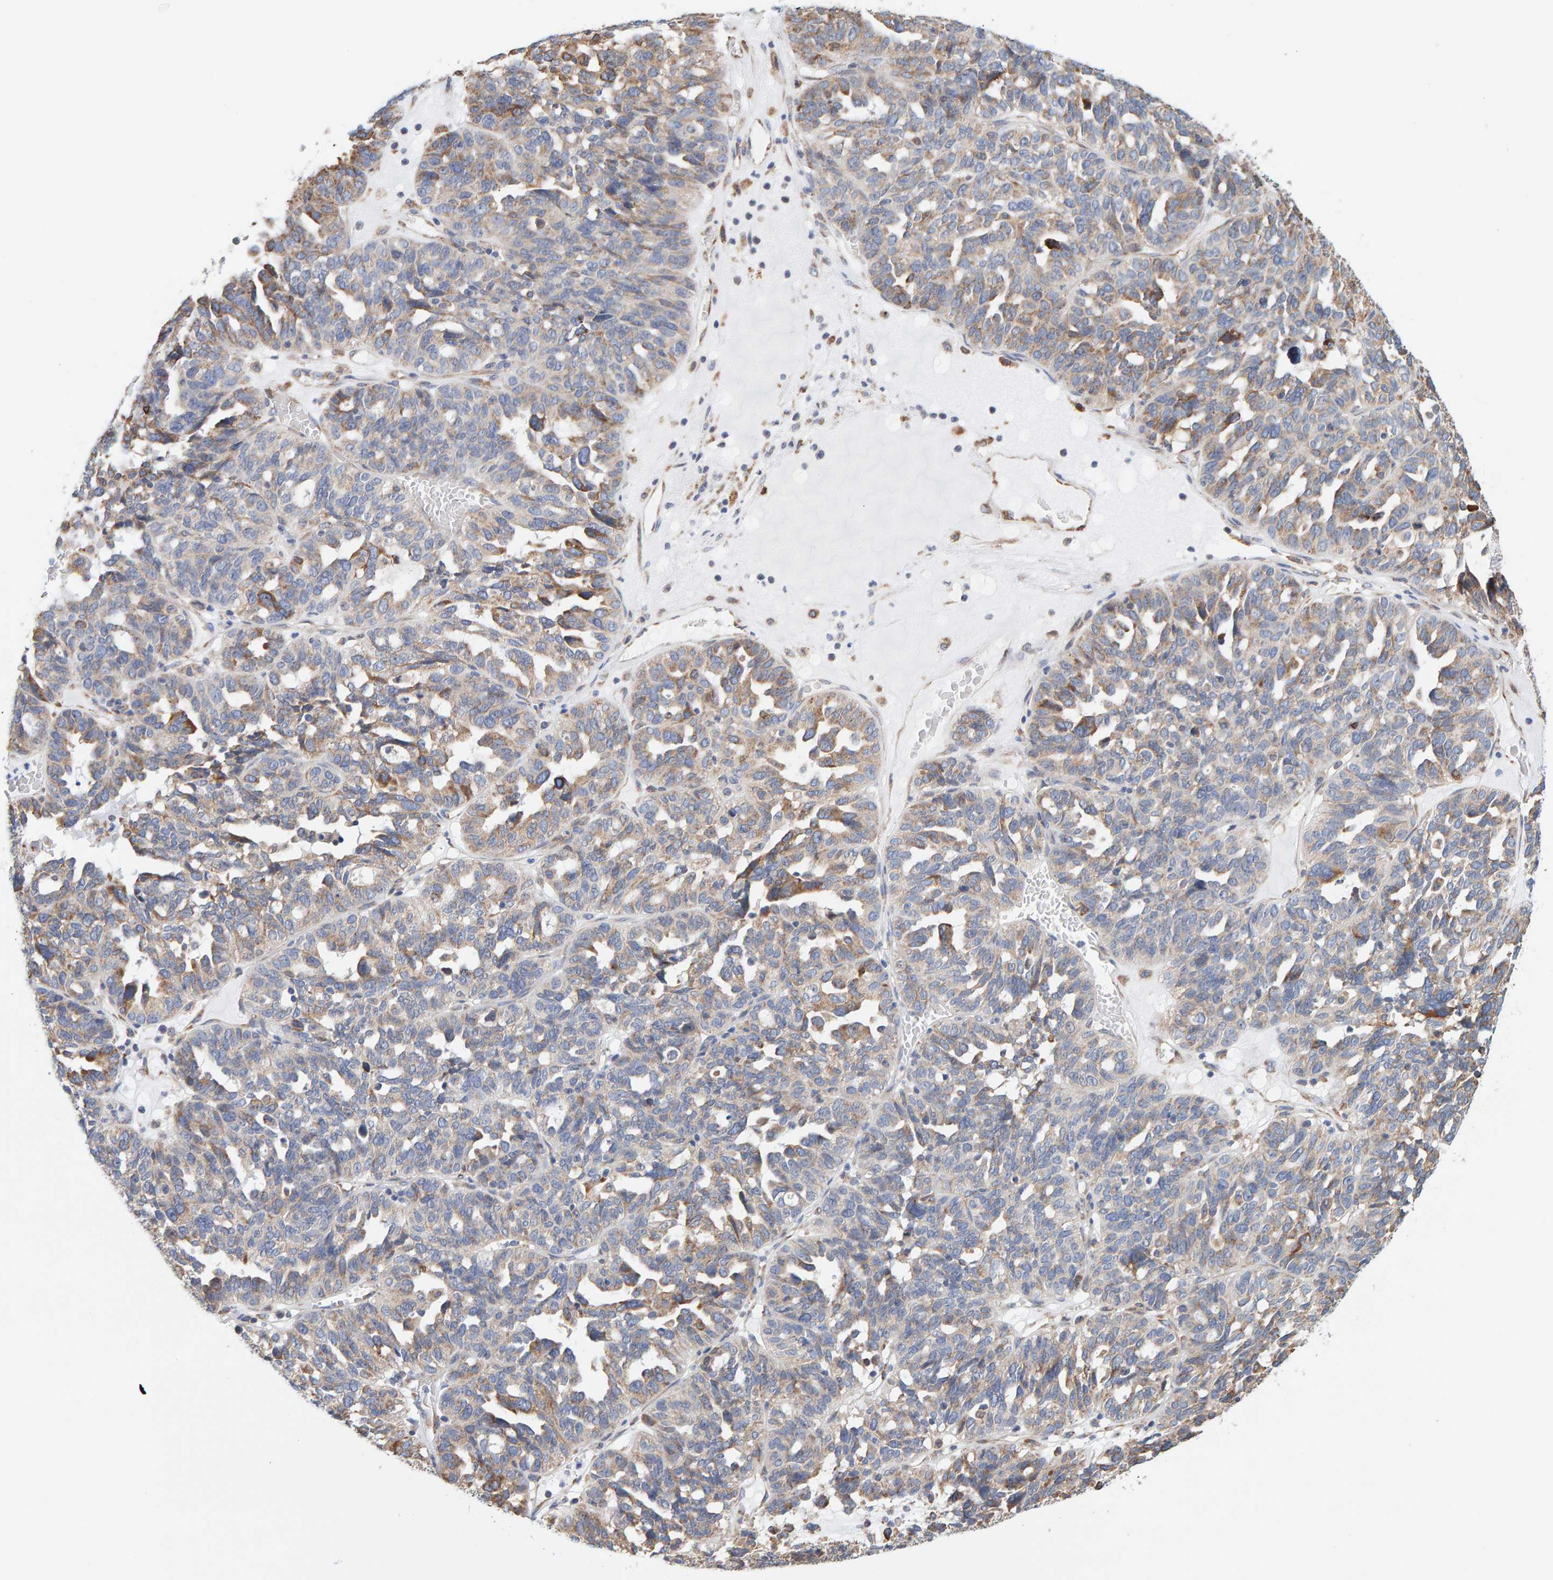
{"staining": {"intensity": "moderate", "quantity": "25%-75%", "location": "cytoplasmic/membranous"}, "tissue": "ovarian cancer", "cell_type": "Tumor cells", "image_type": "cancer", "snomed": [{"axis": "morphology", "description": "Cystadenocarcinoma, serous, NOS"}, {"axis": "topography", "description": "Ovary"}], "caption": "Human ovarian cancer stained for a protein (brown) displays moderate cytoplasmic/membranous positive staining in about 25%-75% of tumor cells.", "gene": "SGPL1", "patient": {"sex": "female", "age": 59}}